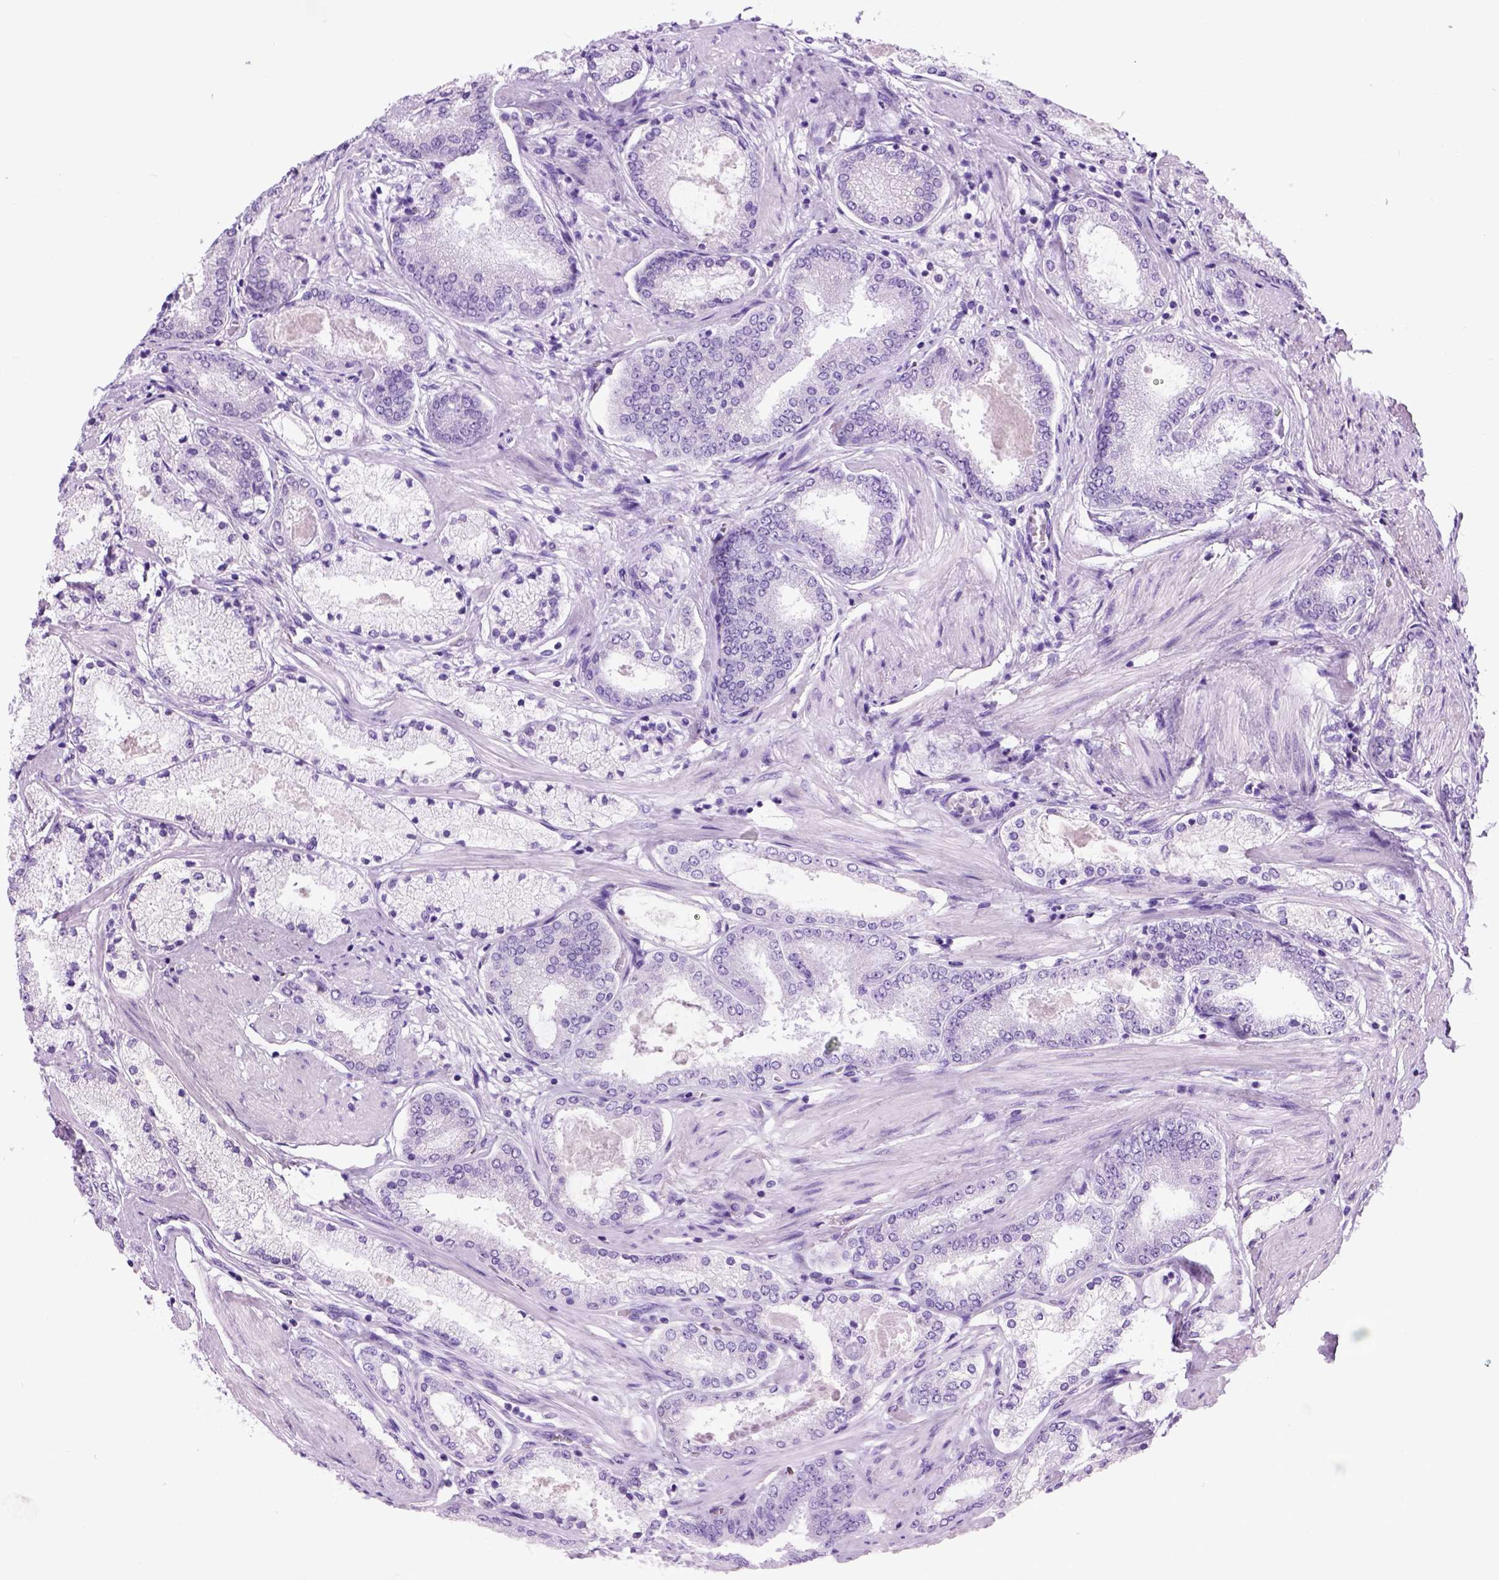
{"staining": {"intensity": "negative", "quantity": "none", "location": "none"}, "tissue": "prostate cancer", "cell_type": "Tumor cells", "image_type": "cancer", "snomed": [{"axis": "morphology", "description": "Adenocarcinoma, High grade"}, {"axis": "topography", "description": "Prostate"}], "caption": "A micrograph of human prostate cancer is negative for staining in tumor cells. (DAB IHC visualized using brightfield microscopy, high magnification).", "gene": "HHIPL2", "patient": {"sex": "male", "age": 63}}